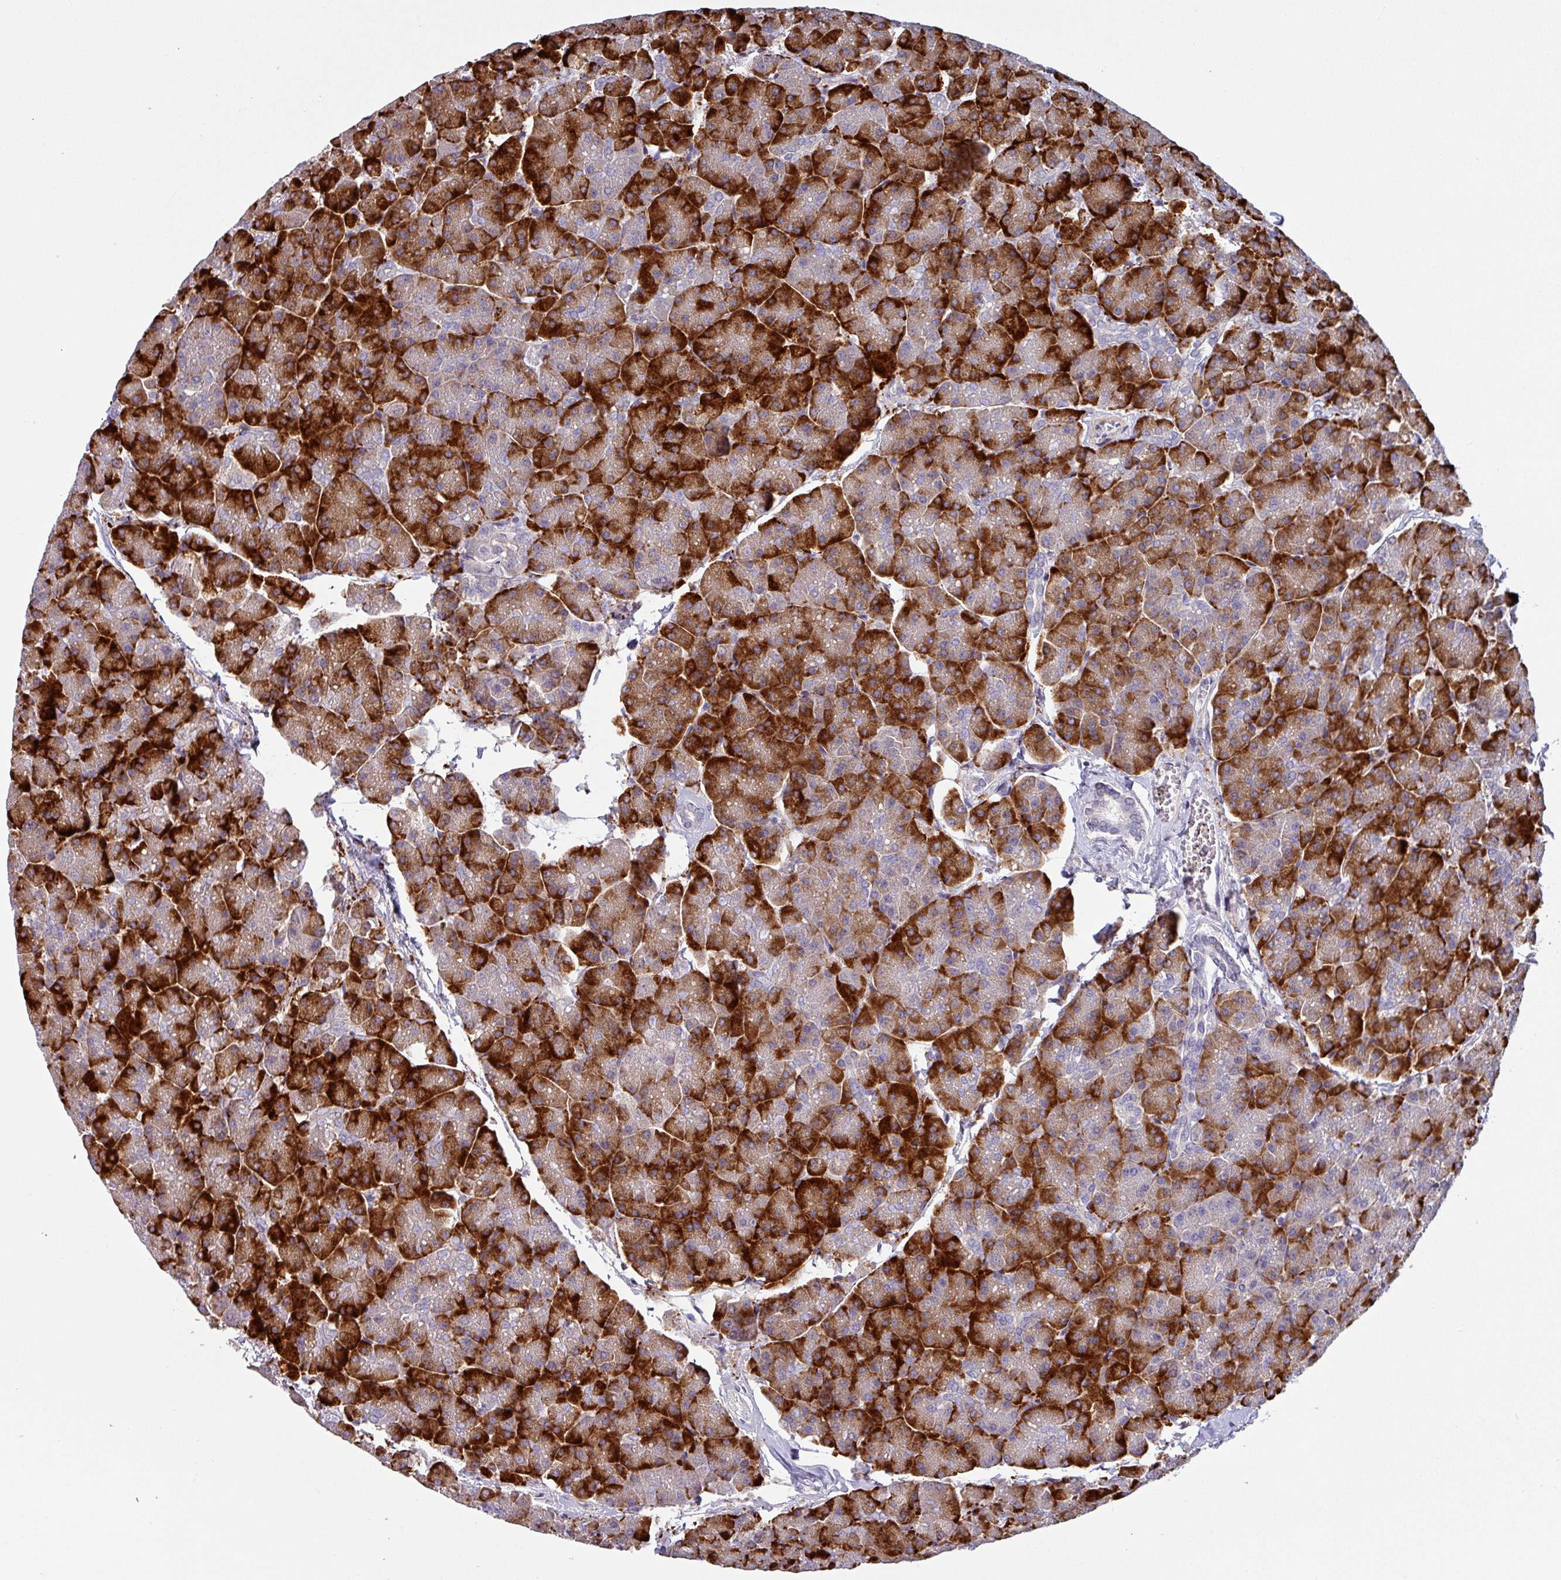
{"staining": {"intensity": "strong", "quantity": "25%-75%", "location": "cytoplasmic/membranous"}, "tissue": "pancreas", "cell_type": "Exocrine glandular cells", "image_type": "normal", "snomed": [{"axis": "morphology", "description": "Normal tissue, NOS"}, {"axis": "topography", "description": "Pancreas"}, {"axis": "topography", "description": "Peripheral nerve tissue"}], "caption": "A histopathology image showing strong cytoplasmic/membranous staining in about 25%-75% of exocrine glandular cells in normal pancreas, as visualized by brown immunohistochemical staining.", "gene": "KLHL3", "patient": {"sex": "male", "age": 54}}